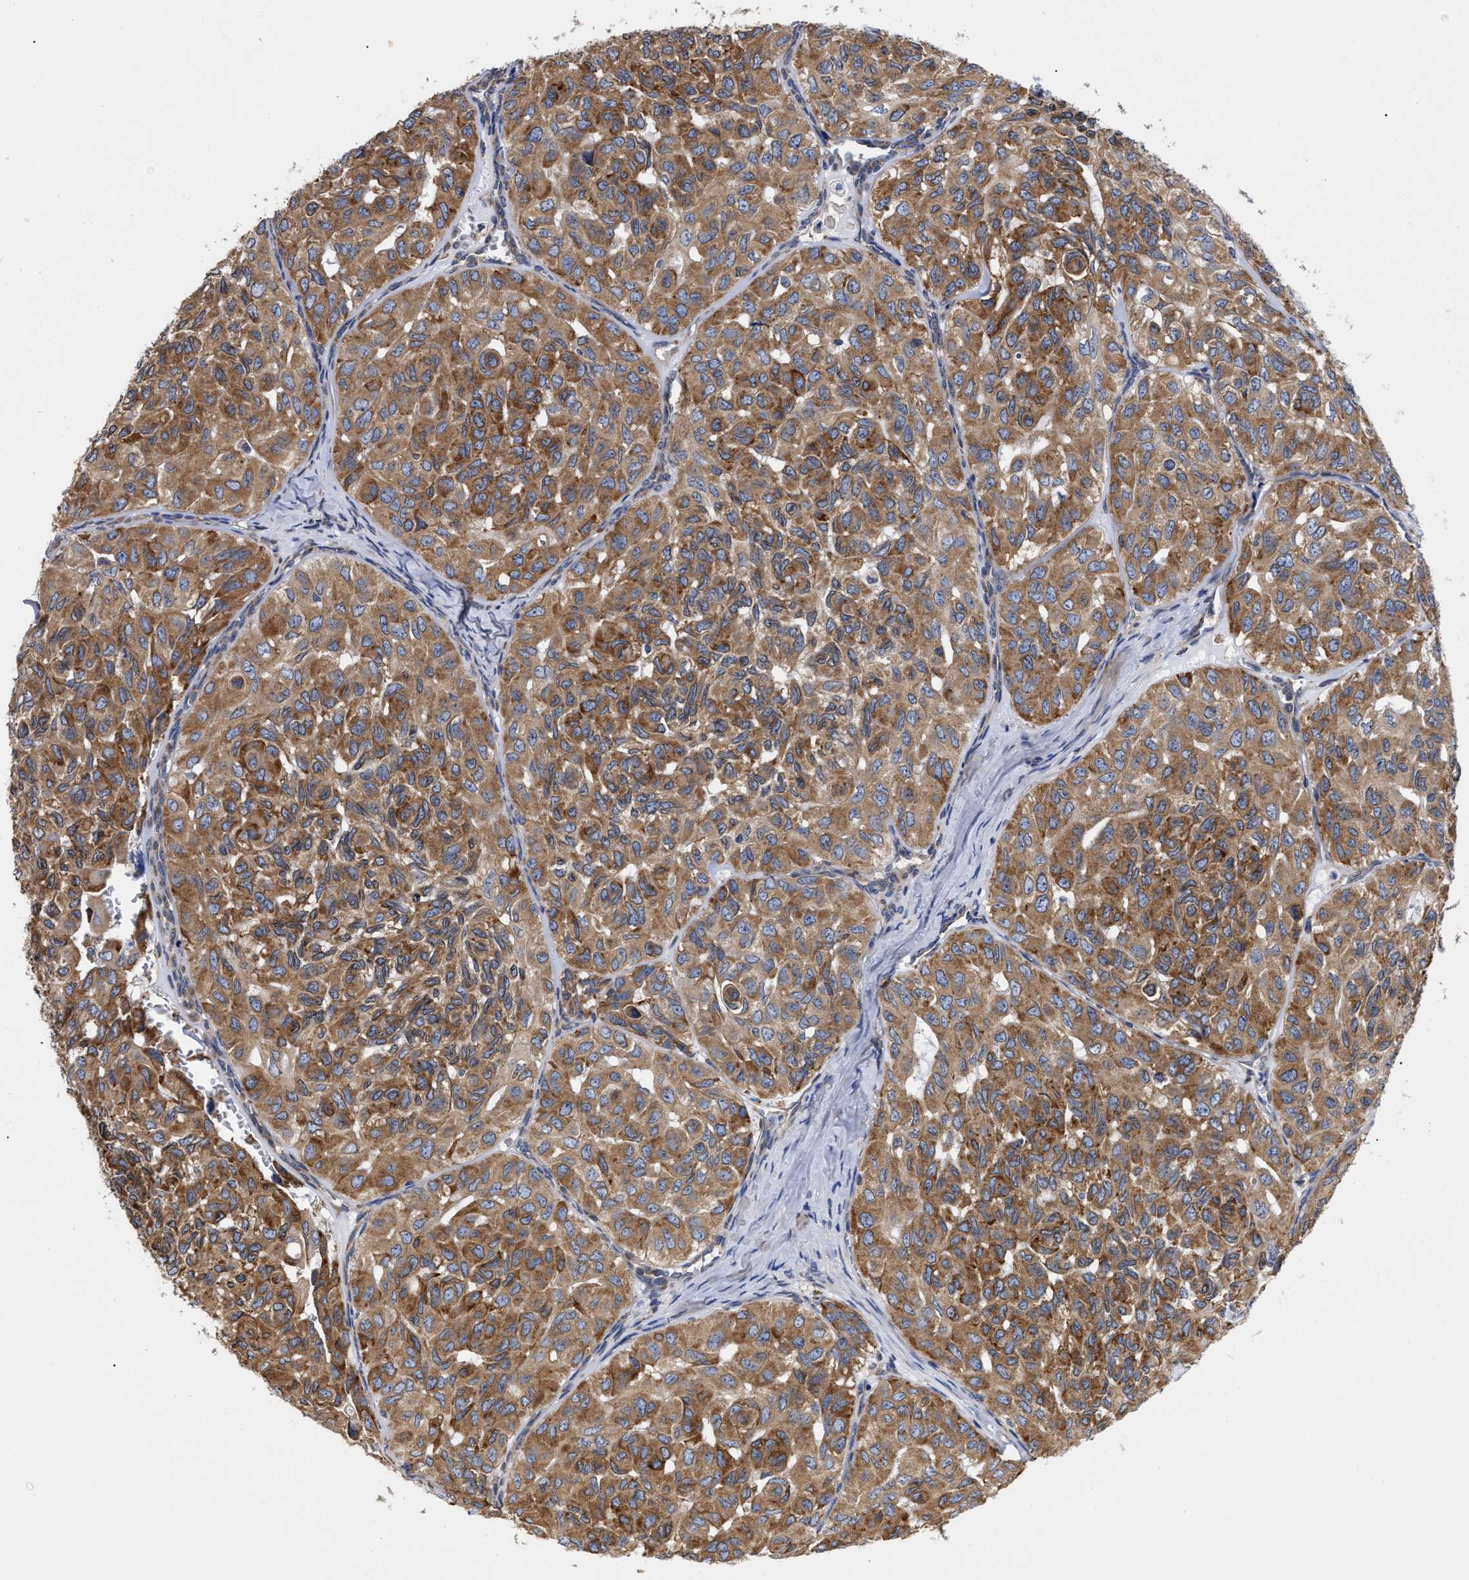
{"staining": {"intensity": "moderate", "quantity": ">75%", "location": "cytoplasmic/membranous"}, "tissue": "head and neck cancer", "cell_type": "Tumor cells", "image_type": "cancer", "snomed": [{"axis": "morphology", "description": "Adenocarcinoma, NOS"}, {"axis": "topography", "description": "Salivary gland, NOS"}, {"axis": "topography", "description": "Head-Neck"}], "caption": "Human head and neck cancer (adenocarcinoma) stained with a protein marker displays moderate staining in tumor cells.", "gene": "CFAP298", "patient": {"sex": "female", "age": 76}}